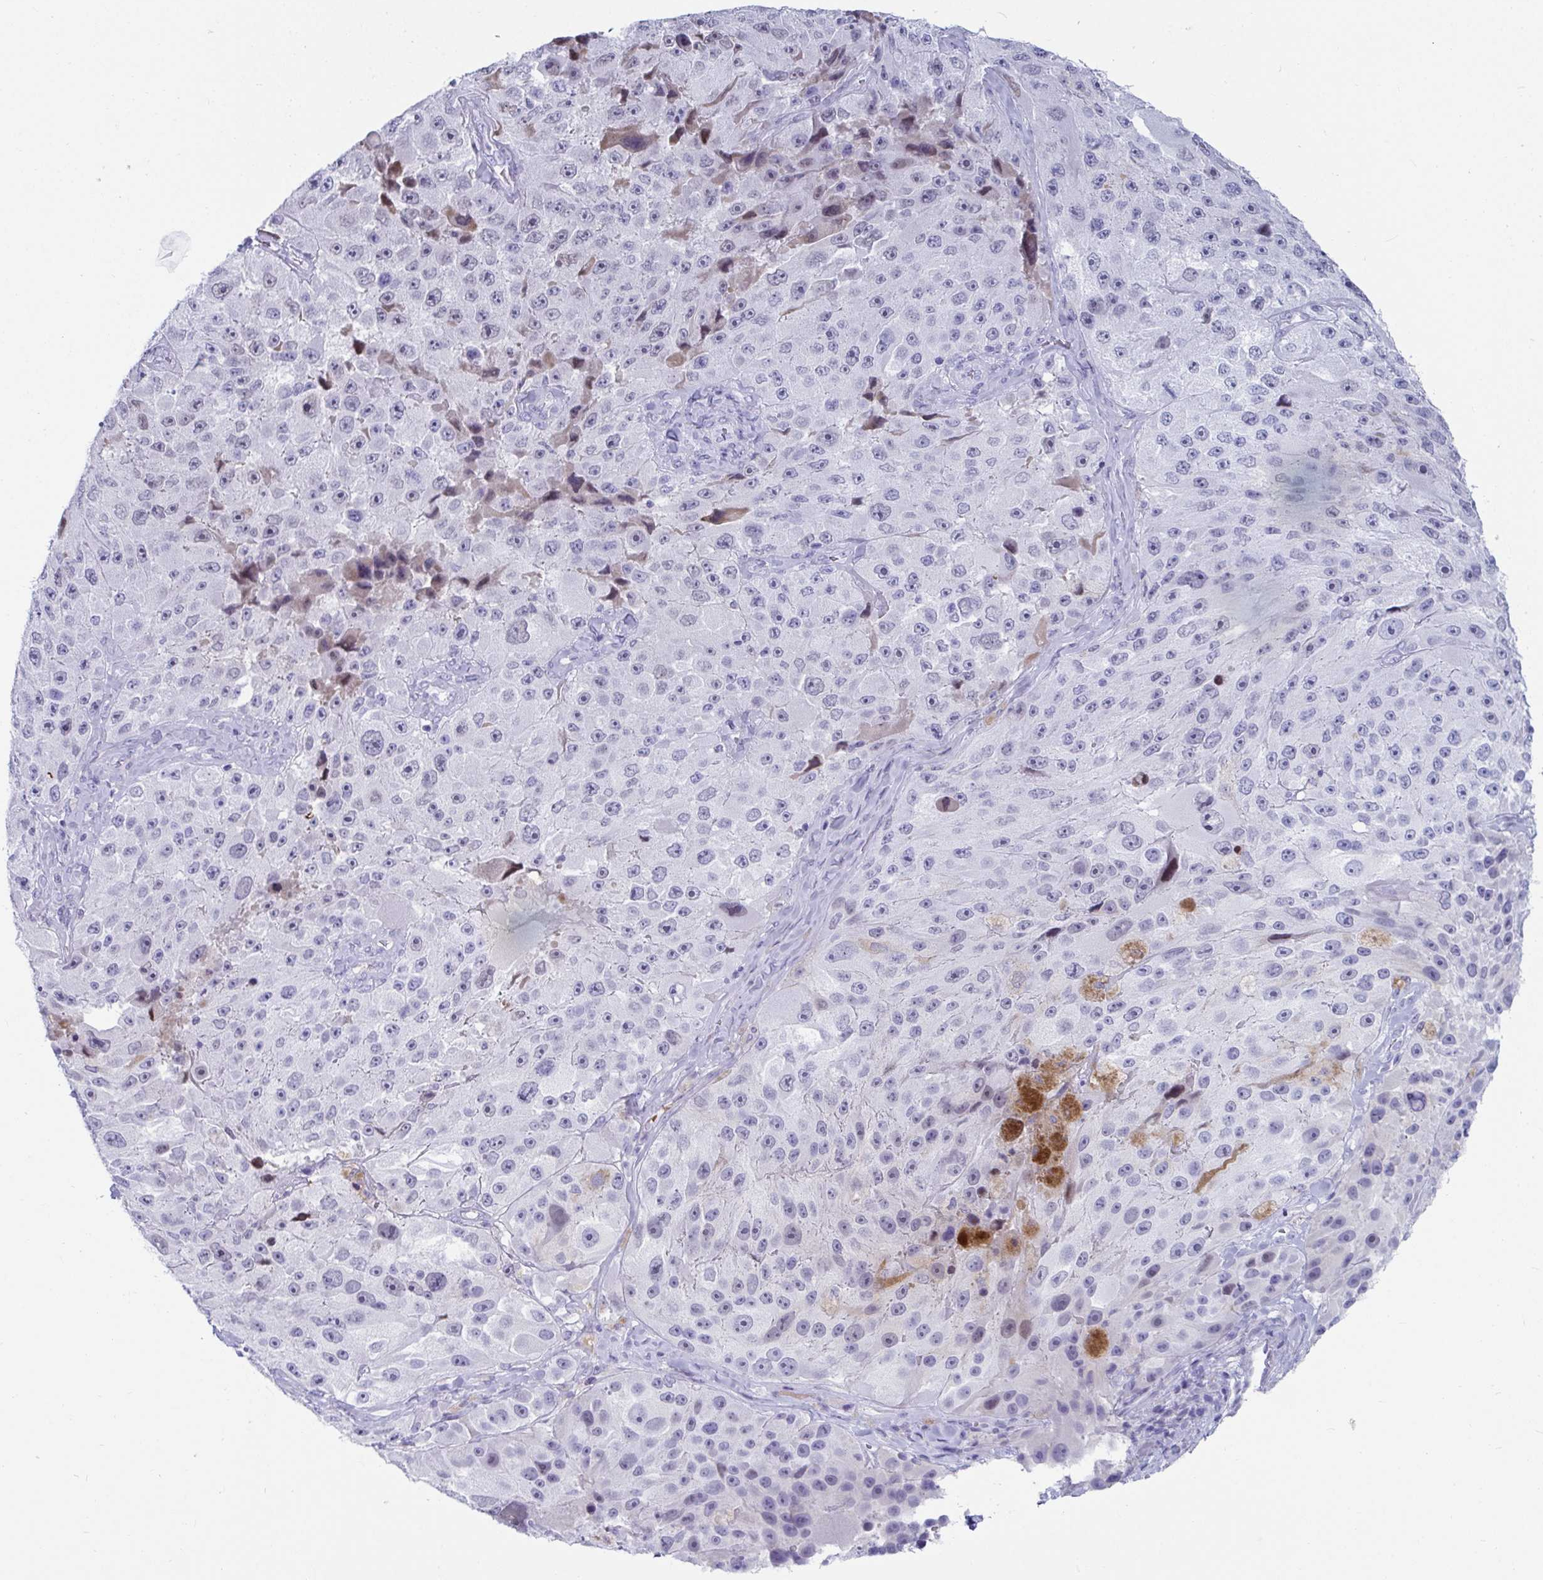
{"staining": {"intensity": "weak", "quantity": "25%-75%", "location": "nuclear"}, "tissue": "melanoma", "cell_type": "Tumor cells", "image_type": "cancer", "snomed": [{"axis": "morphology", "description": "Malignant melanoma, Metastatic site"}, {"axis": "topography", "description": "Lymph node"}], "caption": "A high-resolution image shows IHC staining of malignant melanoma (metastatic site), which demonstrates weak nuclear staining in approximately 25%-75% of tumor cells.", "gene": "NPY", "patient": {"sex": "male", "age": 62}}